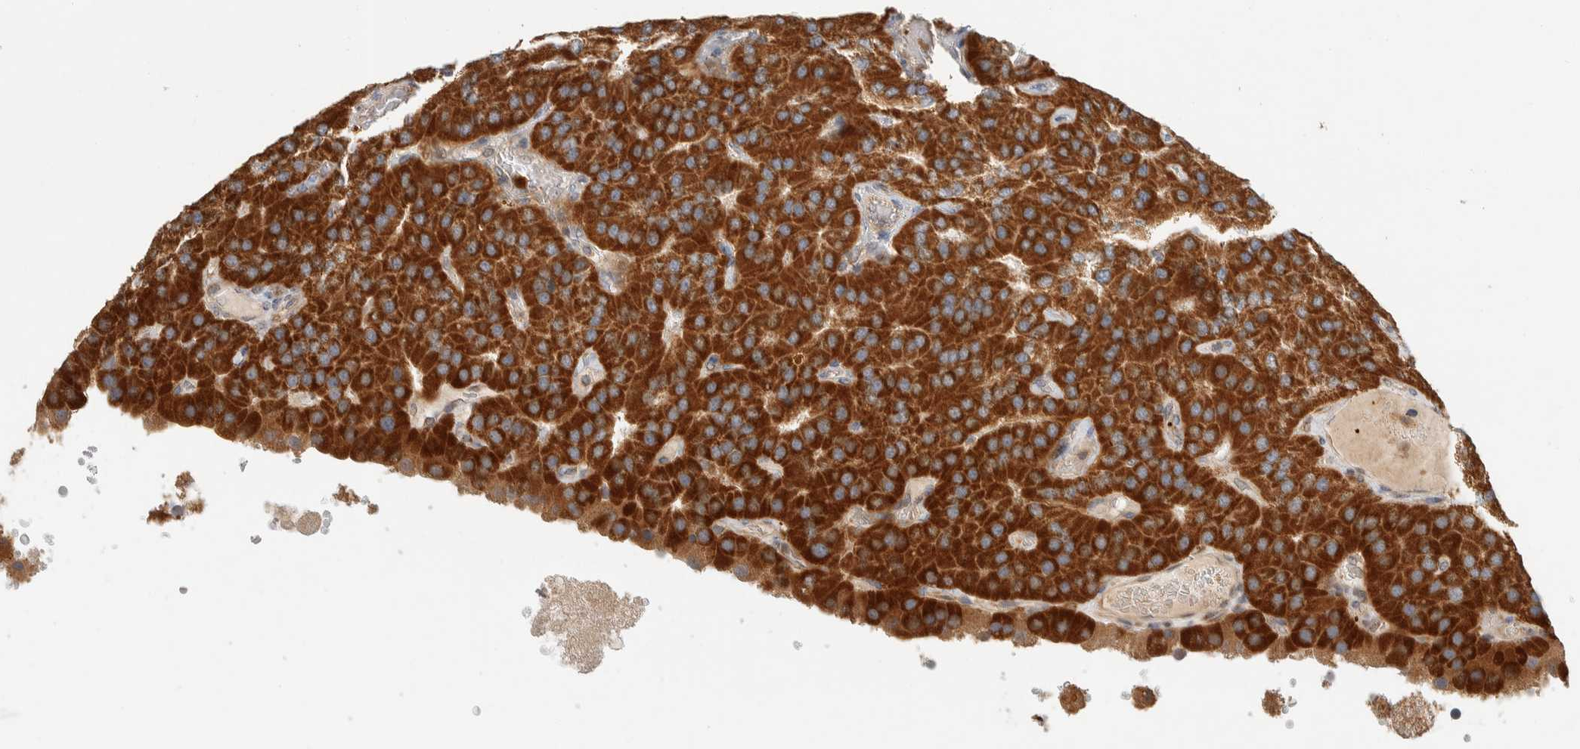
{"staining": {"intensity": "strong", "quantity": ">75%", "location": "cytoplasmic/membranous"}, "tissue": "parathyroid gland", "cell_type": "Glandular cells", "image_type": "normal", "snomed": [{"axis": "morphology", "description": "Normal tissue, NOS"}, {"axis": "morphology", "description": "Adenoma, NOS"}, {"axis": "topography", "description": "Parathyroid gland"}], "caption": "Immunohistochemistry staining of normal parathyroid gland, which displays high levels of strong cytoplasmic/membranous positivity in approximately >75% of glandular cells indicating strong cytoplasmic/membranous protein positivity. The staining was performed using DAB (brown) for protein detection and nuclei were counterstained in hematoxylin (blue).", "gene": "KIF9", "patient": {"sex": "female", "age": 86}}